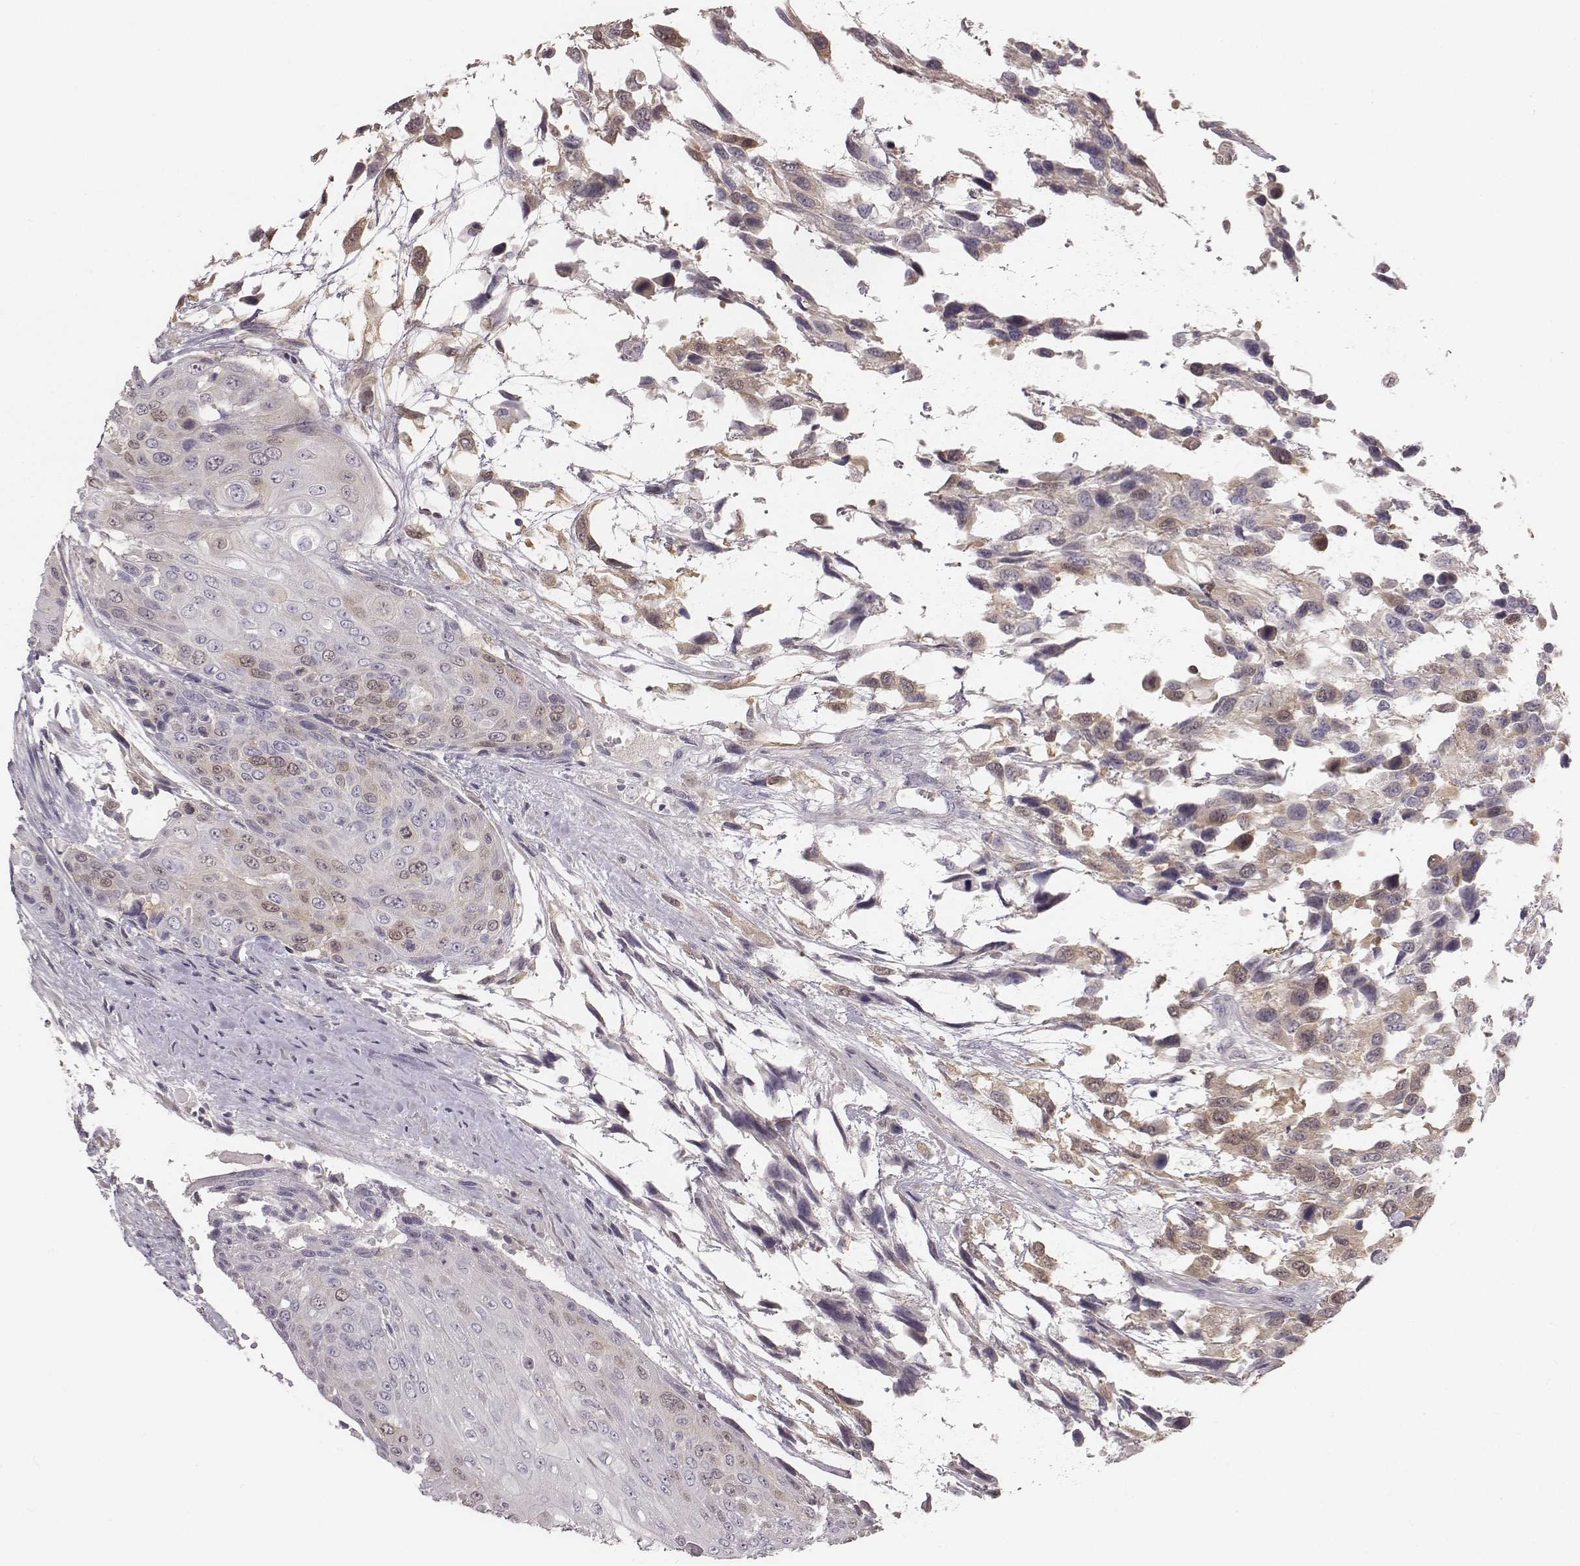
{"staining": {"intensity": "weak", "quantity": "25%-75%", "location": "cytoplasmic/membranous,nuclear"}, "tissue": "urothelial cancer", "cell_type": "Tumor cells", "image_type": "cancer", "snomed": [{"axis": "morphology", "description": "Urothelial carcinoma, High grade"}, {"axis": "topography", "description": "Urinary bladder"}], "caption": "The micrograph exhibits staining of high-grade urothelial carcinoma, revealing weak cytoplasmic/membranous and nuclear protein positivity (brown color) within tumor cells.", "gene": "PBK", "patient": {"sex": "female", "age": 70}}